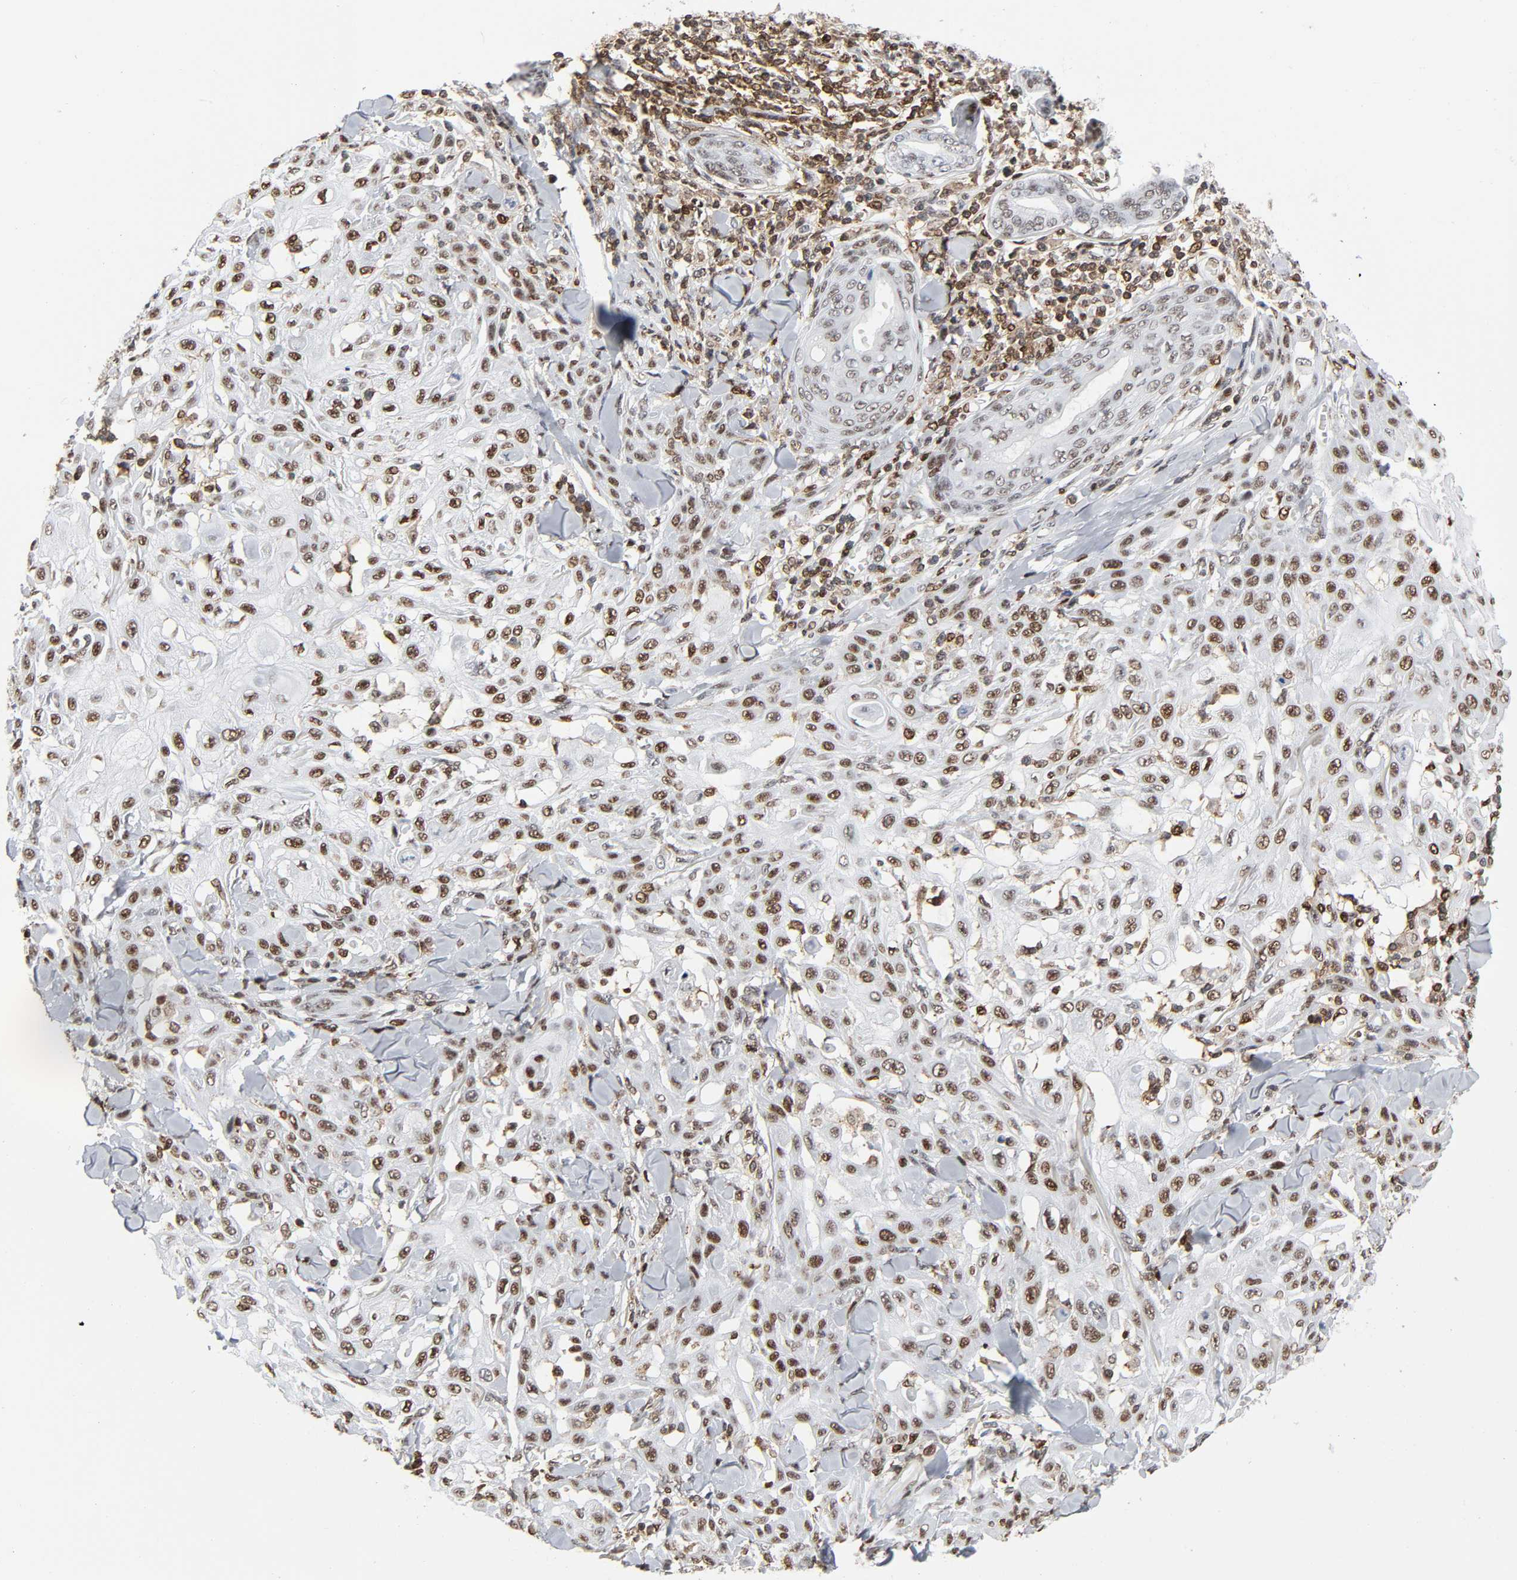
{"staining": {"intensity": "moderate", "quantity": ">75%", "location": "nuclear"}, "tissue": "skin cancer", "cell_type": "Tumor cells", "image_type": "cancer", "snomed": [{"axis": "morphology", "description": "Squamous cell carcinoma, NOS"}, {"axis": "topography", "description": "Skin"}], "caption": "Tumor cells reveal moderate nuclear expression in about >75% of cells in squamous cell carcinoma (skin).", "gene": "WAS", "patient": {"sex": "male", "age": 24}}